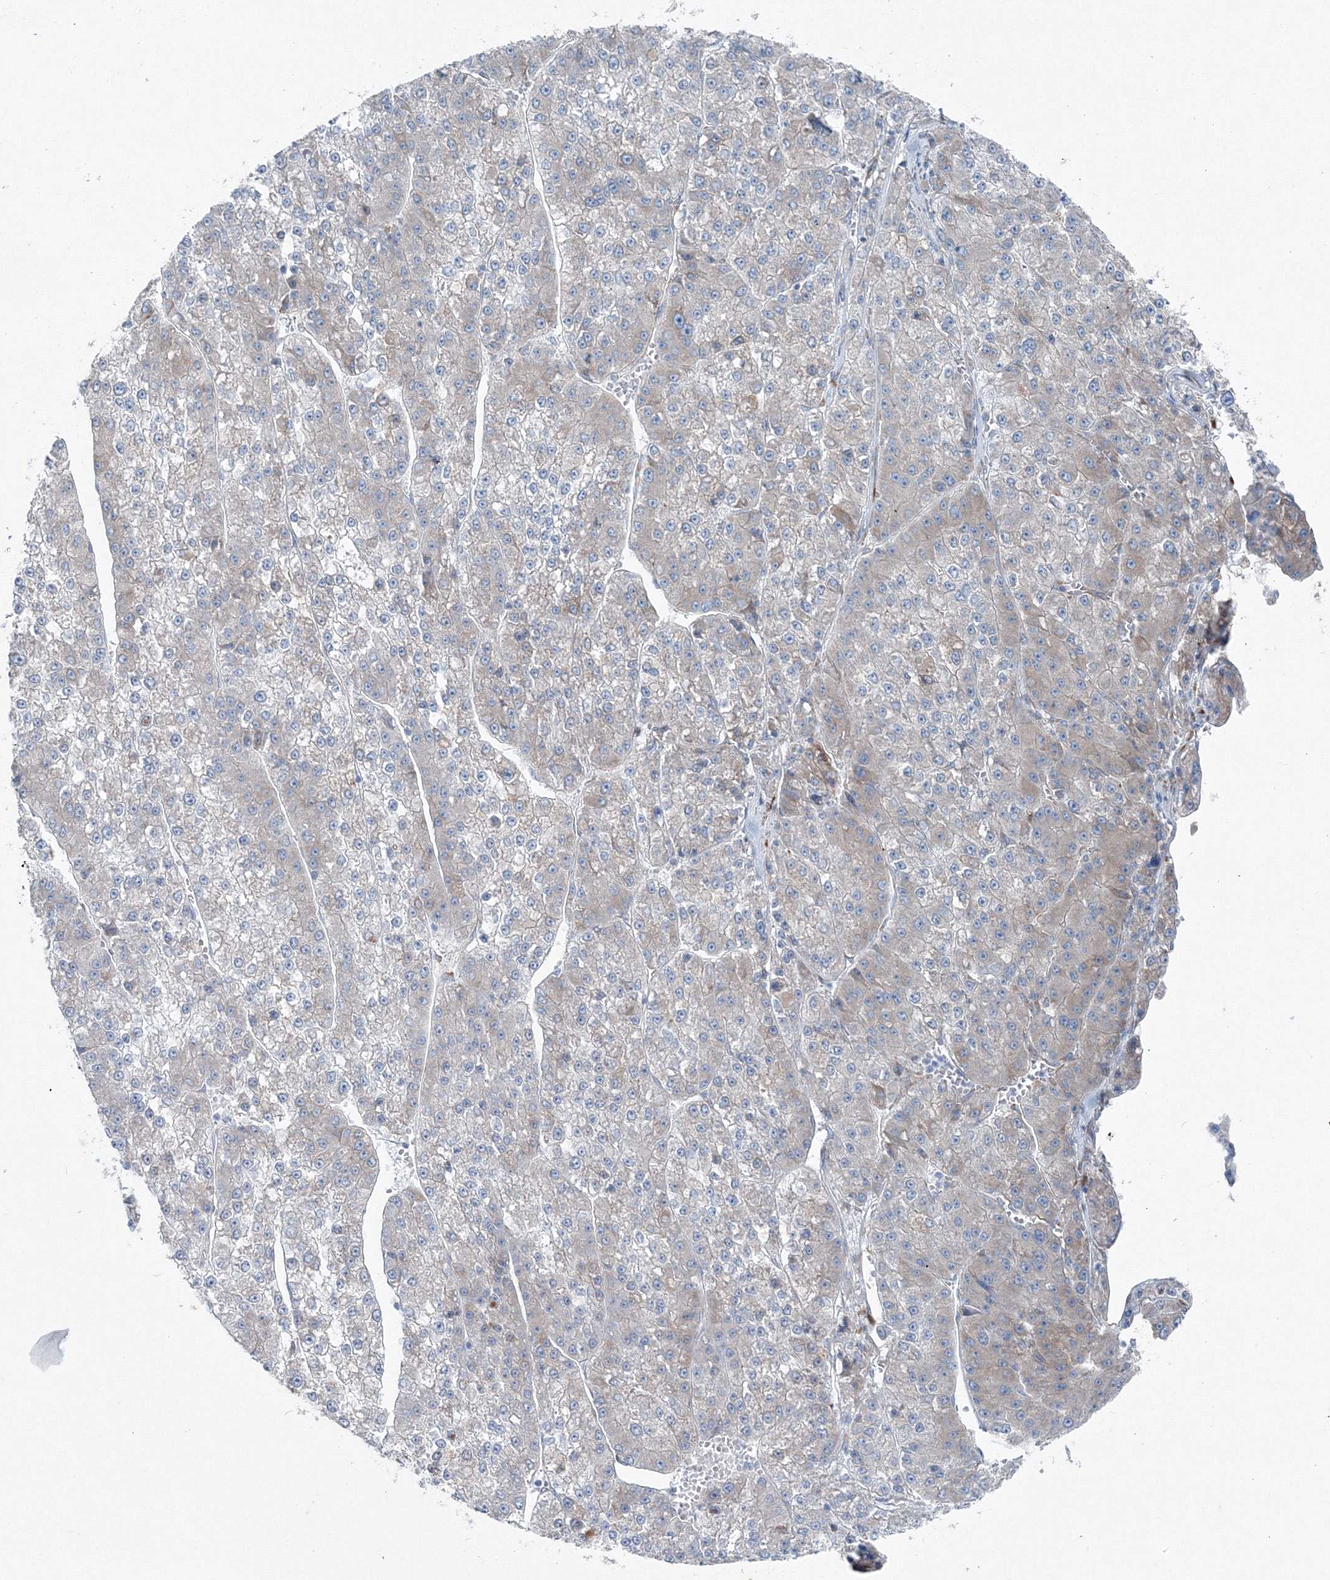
{"staining": {"intensity": "negative", "quantity": "none", "location": "none"}, "tissue": "liver cancer", "cell_type": "Tumor cells", "image_type": "cancer", "snomed": [{"axis": "morphology", "description": "Carcinoma, Hepatocellular, NOS"}, {"axis": "topography", "description": "Liver"}], "caption": "Tumor cells are negative for protein expression in human hepatocellular carcinoma (liver).", "gene": "RCN1", "patient": {"sex": "female", "age": 73}}